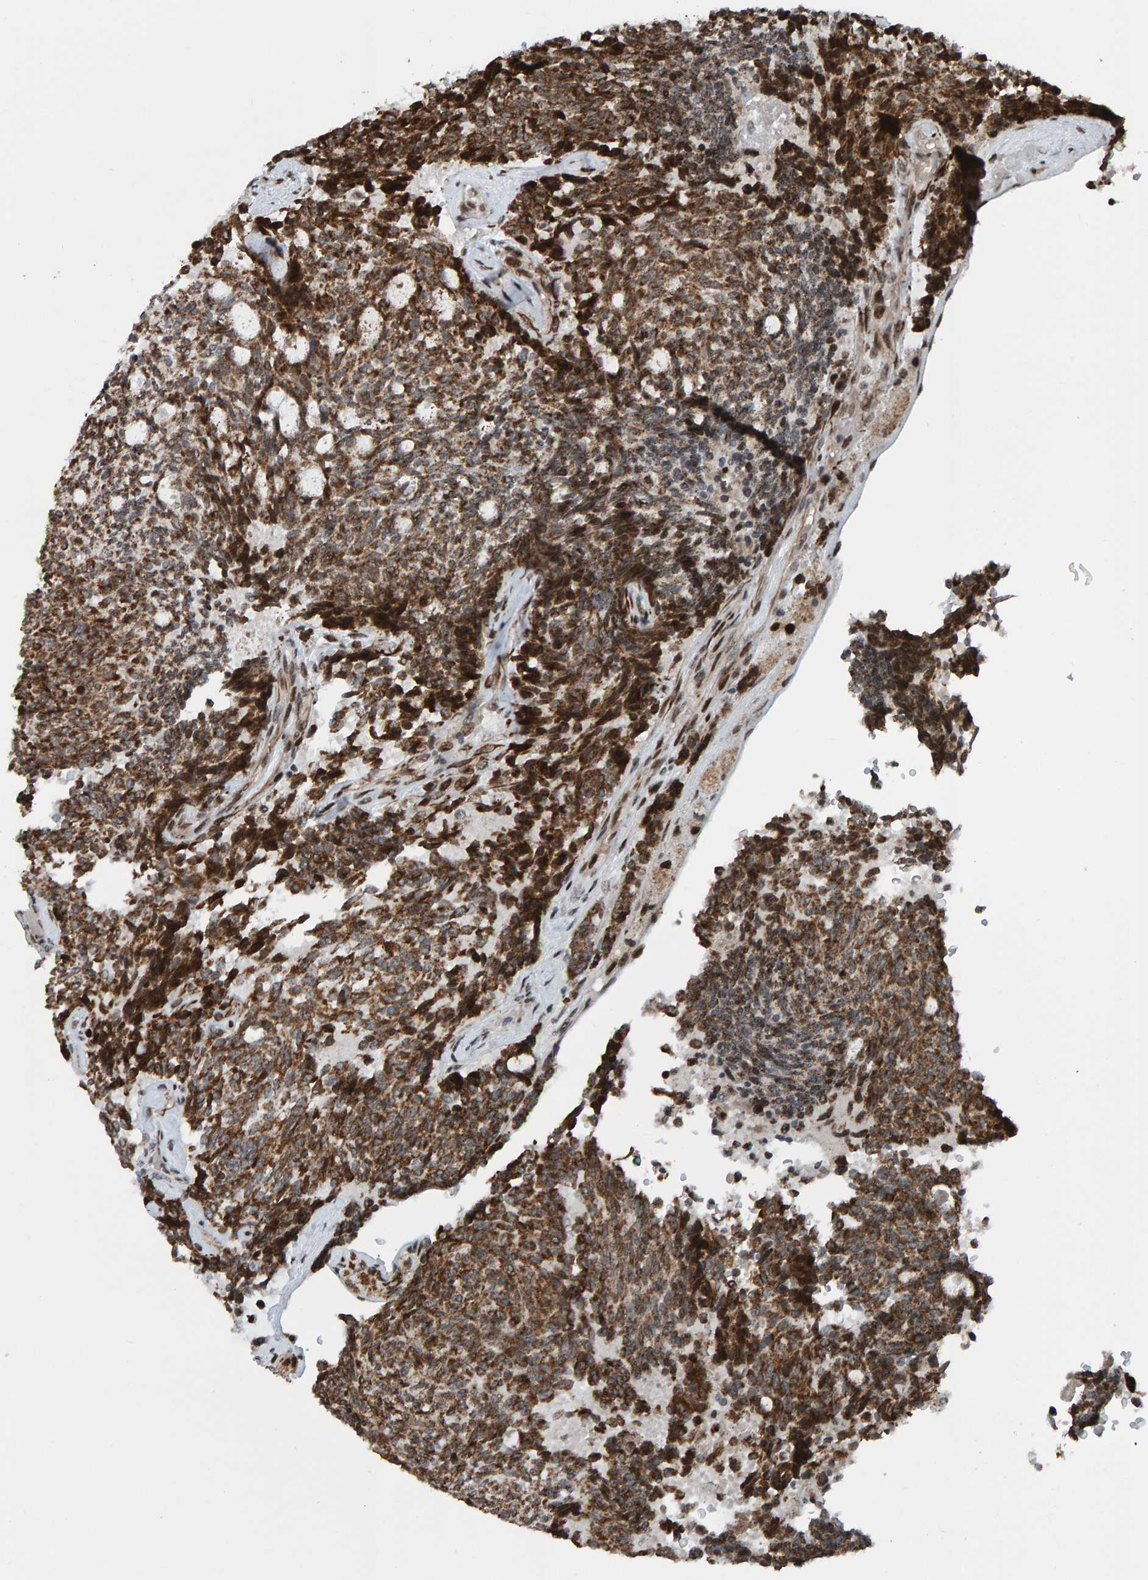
{"staining": {"intensity": "strong", "quantity": ">75%", "location": "cytoplasmic/membranous"}, "tissue": "carcinoid", "cell_type": "Tumor cells", "image_type": "cancer", "snomed": [{"axis": "morphology", "description": "Carcinoid, malignant, NOS"}, {"axis": "topography", "description": "Pancreas"}], "caption": "Protein staining of malignant carcinoid tissue displays strong cytoplasmic/membranous staining in about >75% of tumor cells.", "gene": "ZNF366", "patient": {"sex": "female", "age": 54}}